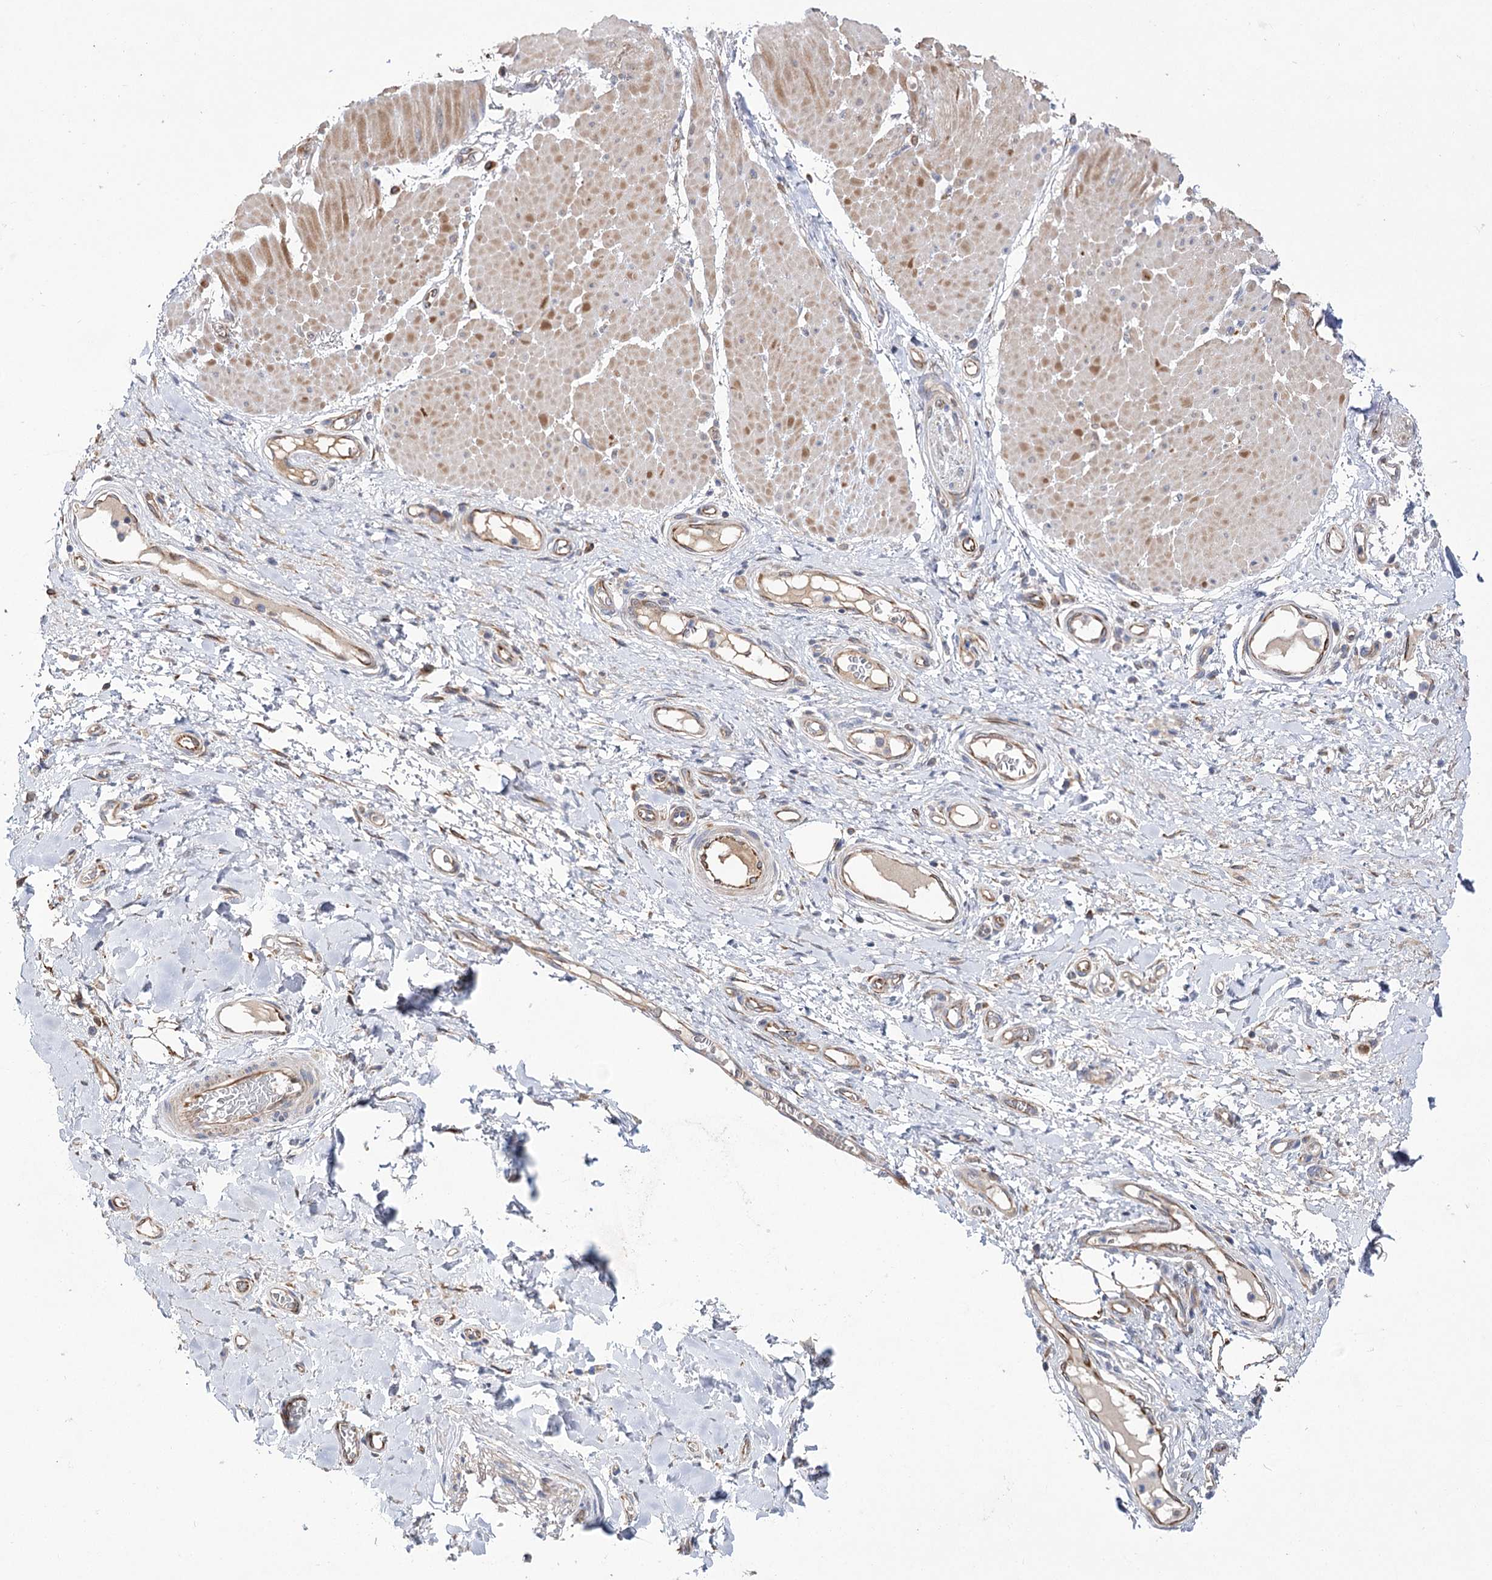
{"staining": {"intensity": "moderate", "quantity": "25%-75%", "location": "cytoplasmic/membranous"}, "tissue": "adipose tissue", "cell_type": "Adipocytes", "image_type": "normal", "snomed": [{"axis": "morphology", "description": "Normal tissue, NOS"}, {"axis": "morphology", "description": "Adenocarcinoma, NOS"}, {"axis": "topography", "description": "Esophagus"}, {"axis": "topography", "description": "Stomach, upper"}, {"axis": "topography", "description": "Peripheral nerve tissue"}], "caption": "Adipose tissue stained with a brown dye shows moderate cytoplasmic/membranous positive positivity in about 25%-75% of adipocytes.", "gene": "ECHDC3", "patient": {"sex": "male", "age": 62}}